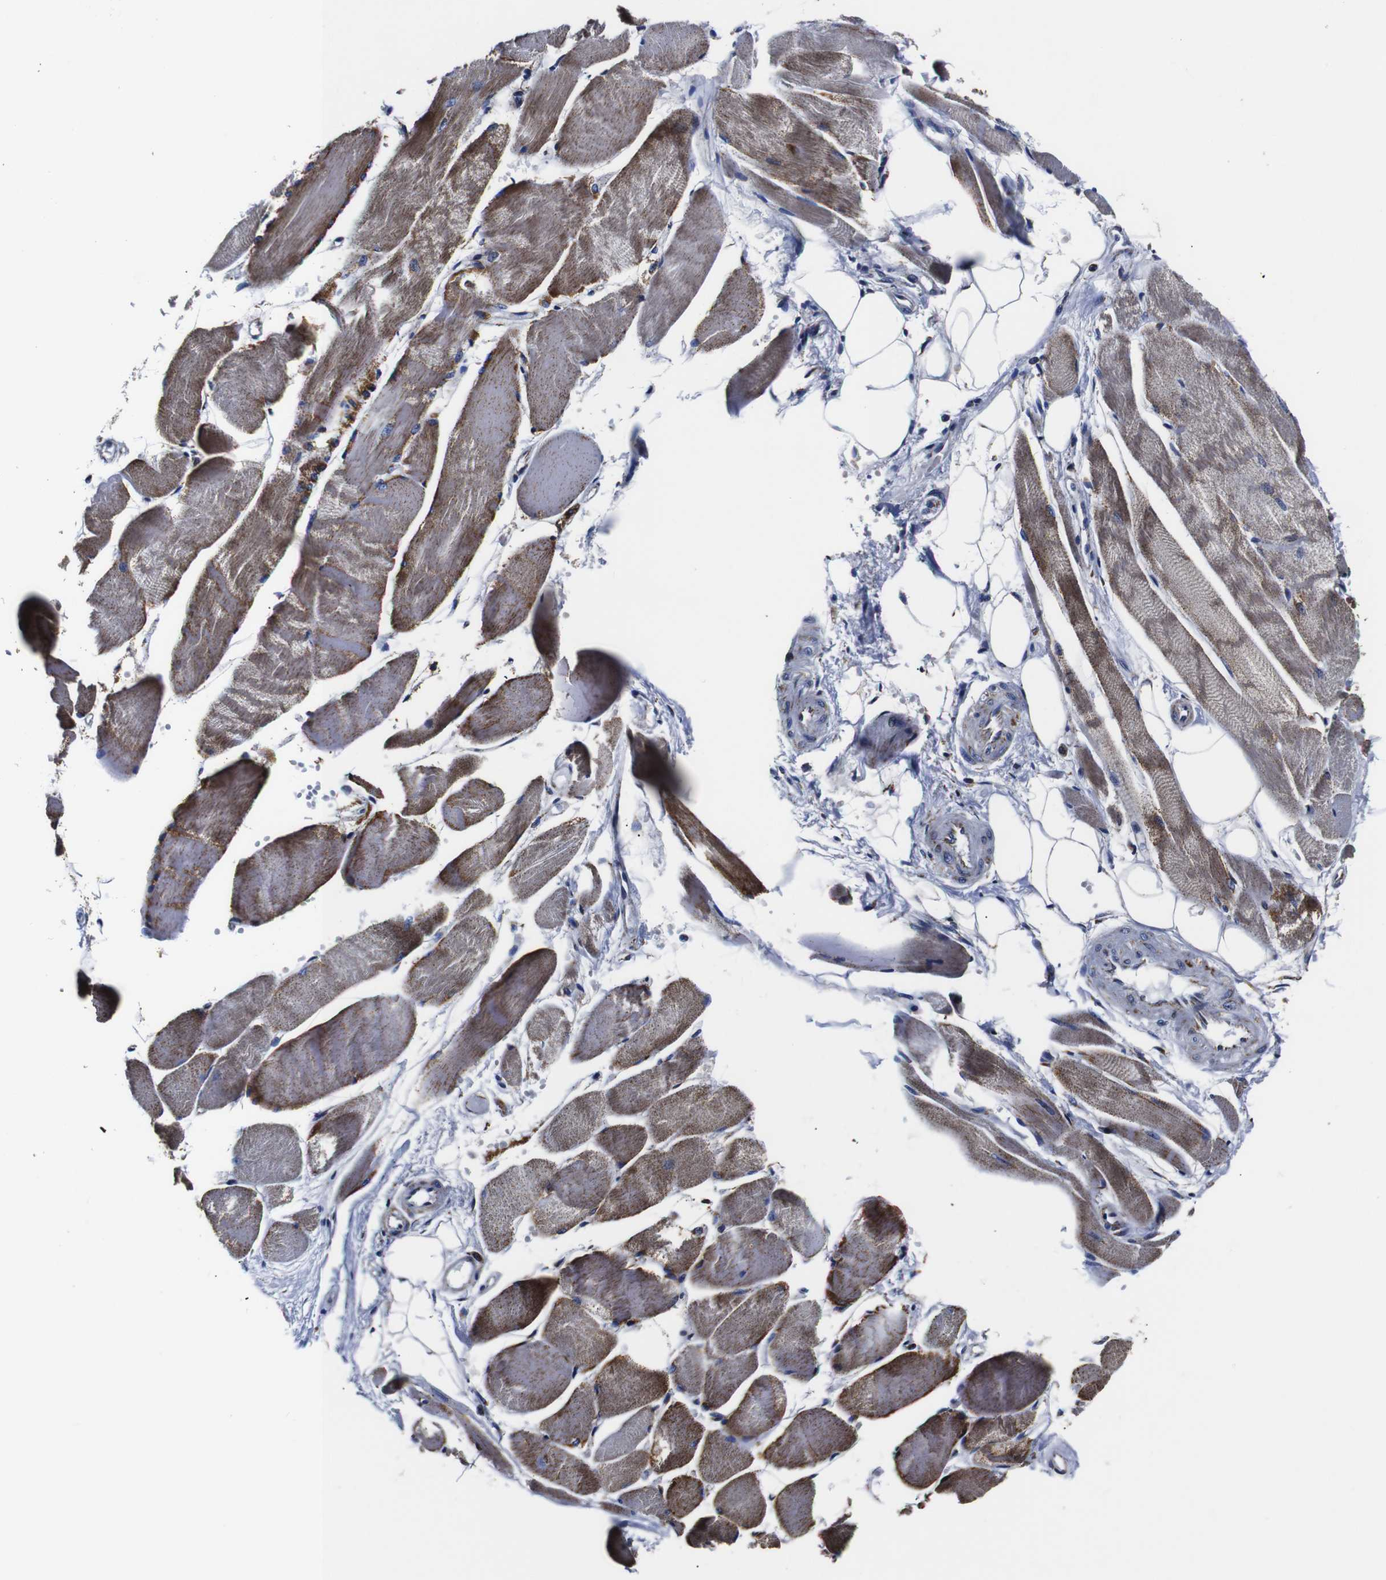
{"staining": {"intensity": "moderate", "quantity": "25%-75%", "location": "cytoplasmic/membranous"}, "tissue": "skeletal muscle", "cell_type": "Myocytes", "image_type": "normal", "snomed": [{"axis": "morphology", "description": "Normal tissue, NOS"}, {"axis": "topography", "description": "Skeletal muscle"}, {"axis": "topography", "description": "Peripheral nerve tissue"}], "caption": "Moderate cytoplasmic/membranous protein staining is identified in approximately 25%-75% of myocytes in skeletal muscle. (IHC, brightfield microscopy, high magnification).", "gene": "FKBP9", "patient": {"sex": "female", "age": 84}}